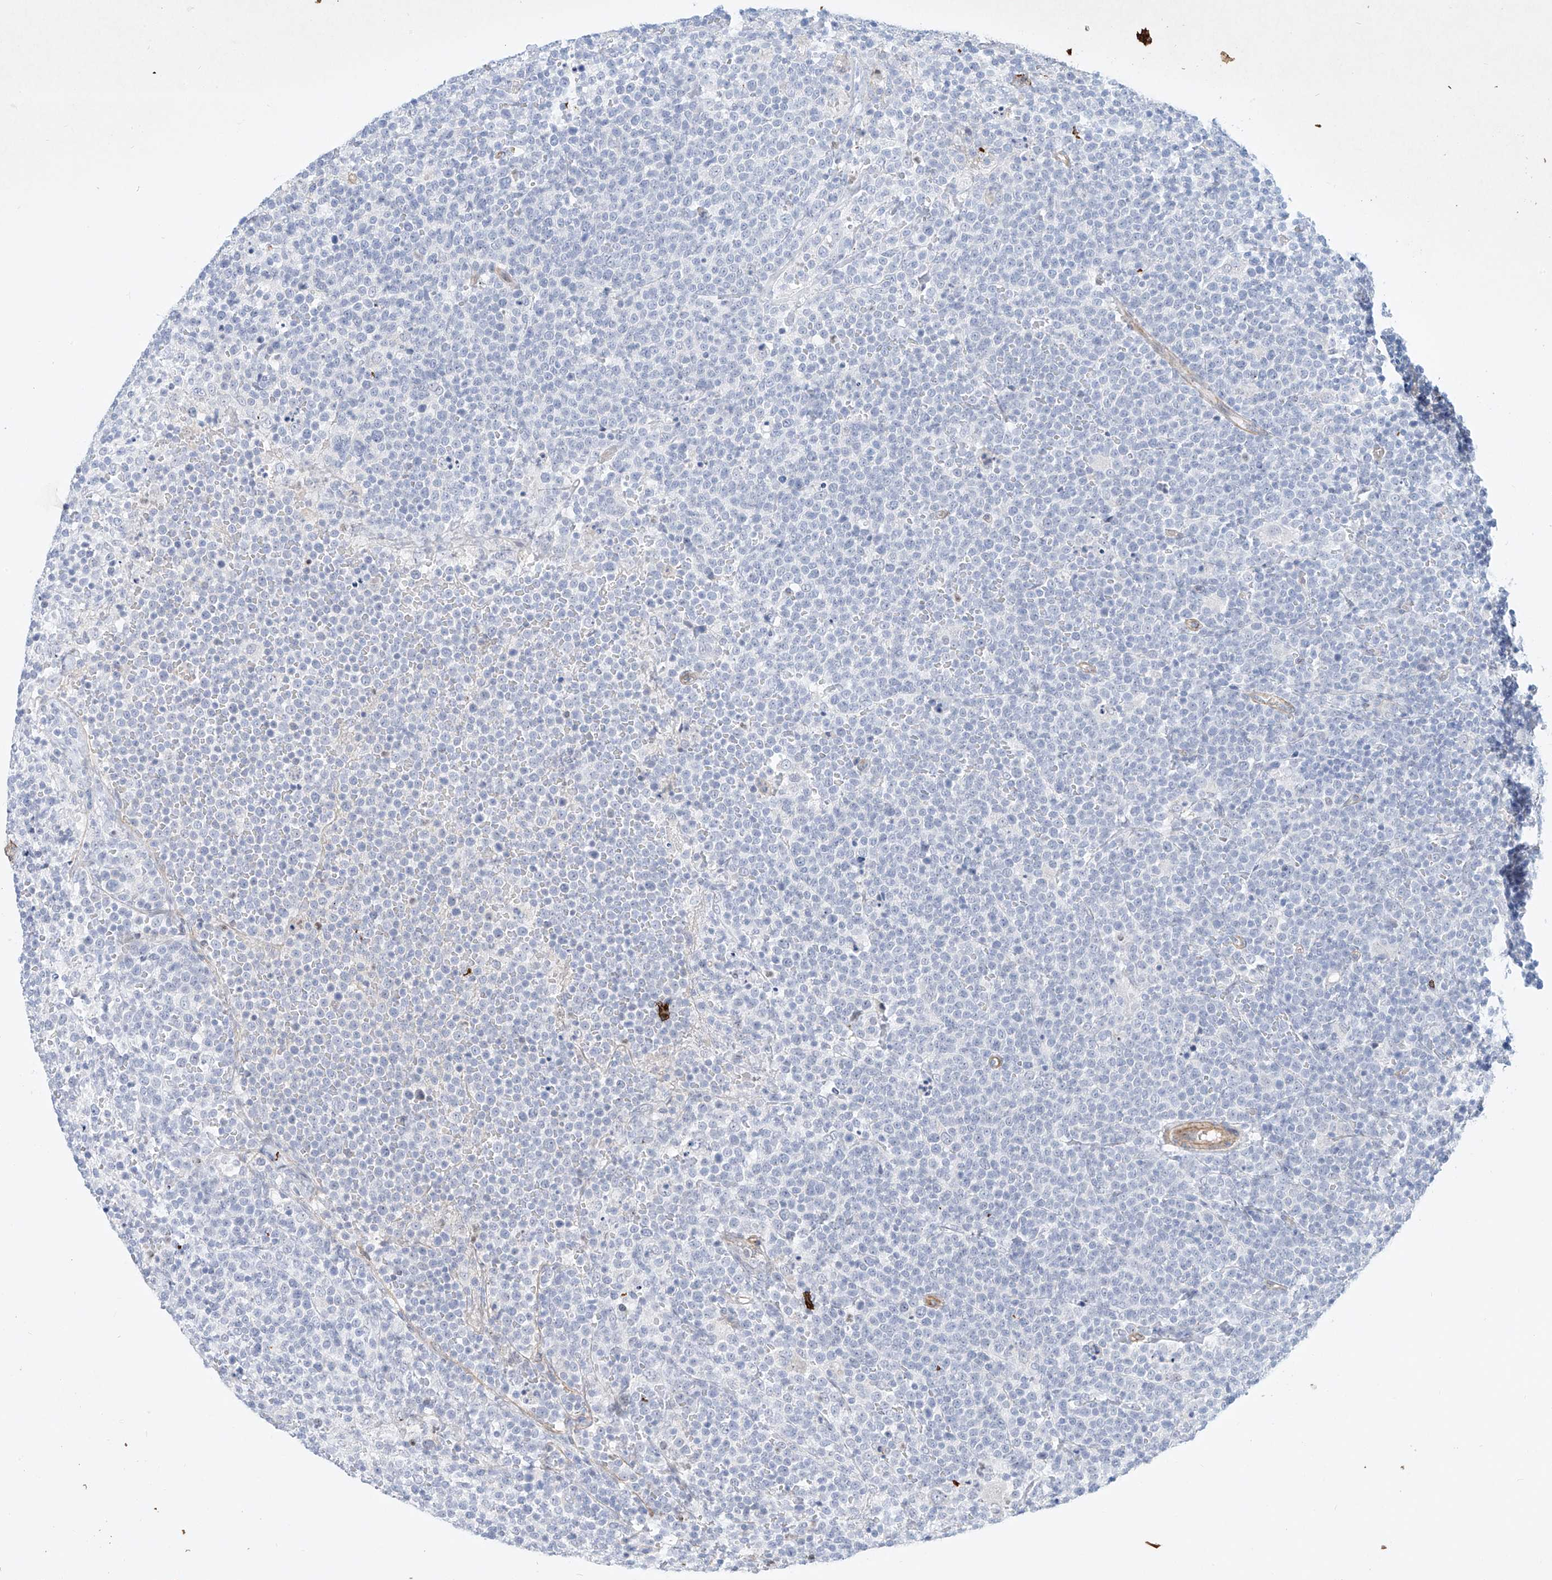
{"staining": {"intensity": "negative", "quantity": "none", "location": "none"}, "tissue": "lymphoma", "cell_type": "Tumor cells", "image_type": "cancer", "snomed": [{"axis": "morphology", "description": "Malignant lymphoma, non-Hodgkin's type, High grade"}, {"axis": "topography", "description": "Lymph node"}], "caption": "High power microscopy image of an IHC histopathology image of lymphoma, revealing no significant staining in tumor cells.", "gene": "REEP2", "patient": {"sex": "male", "age": 61}}